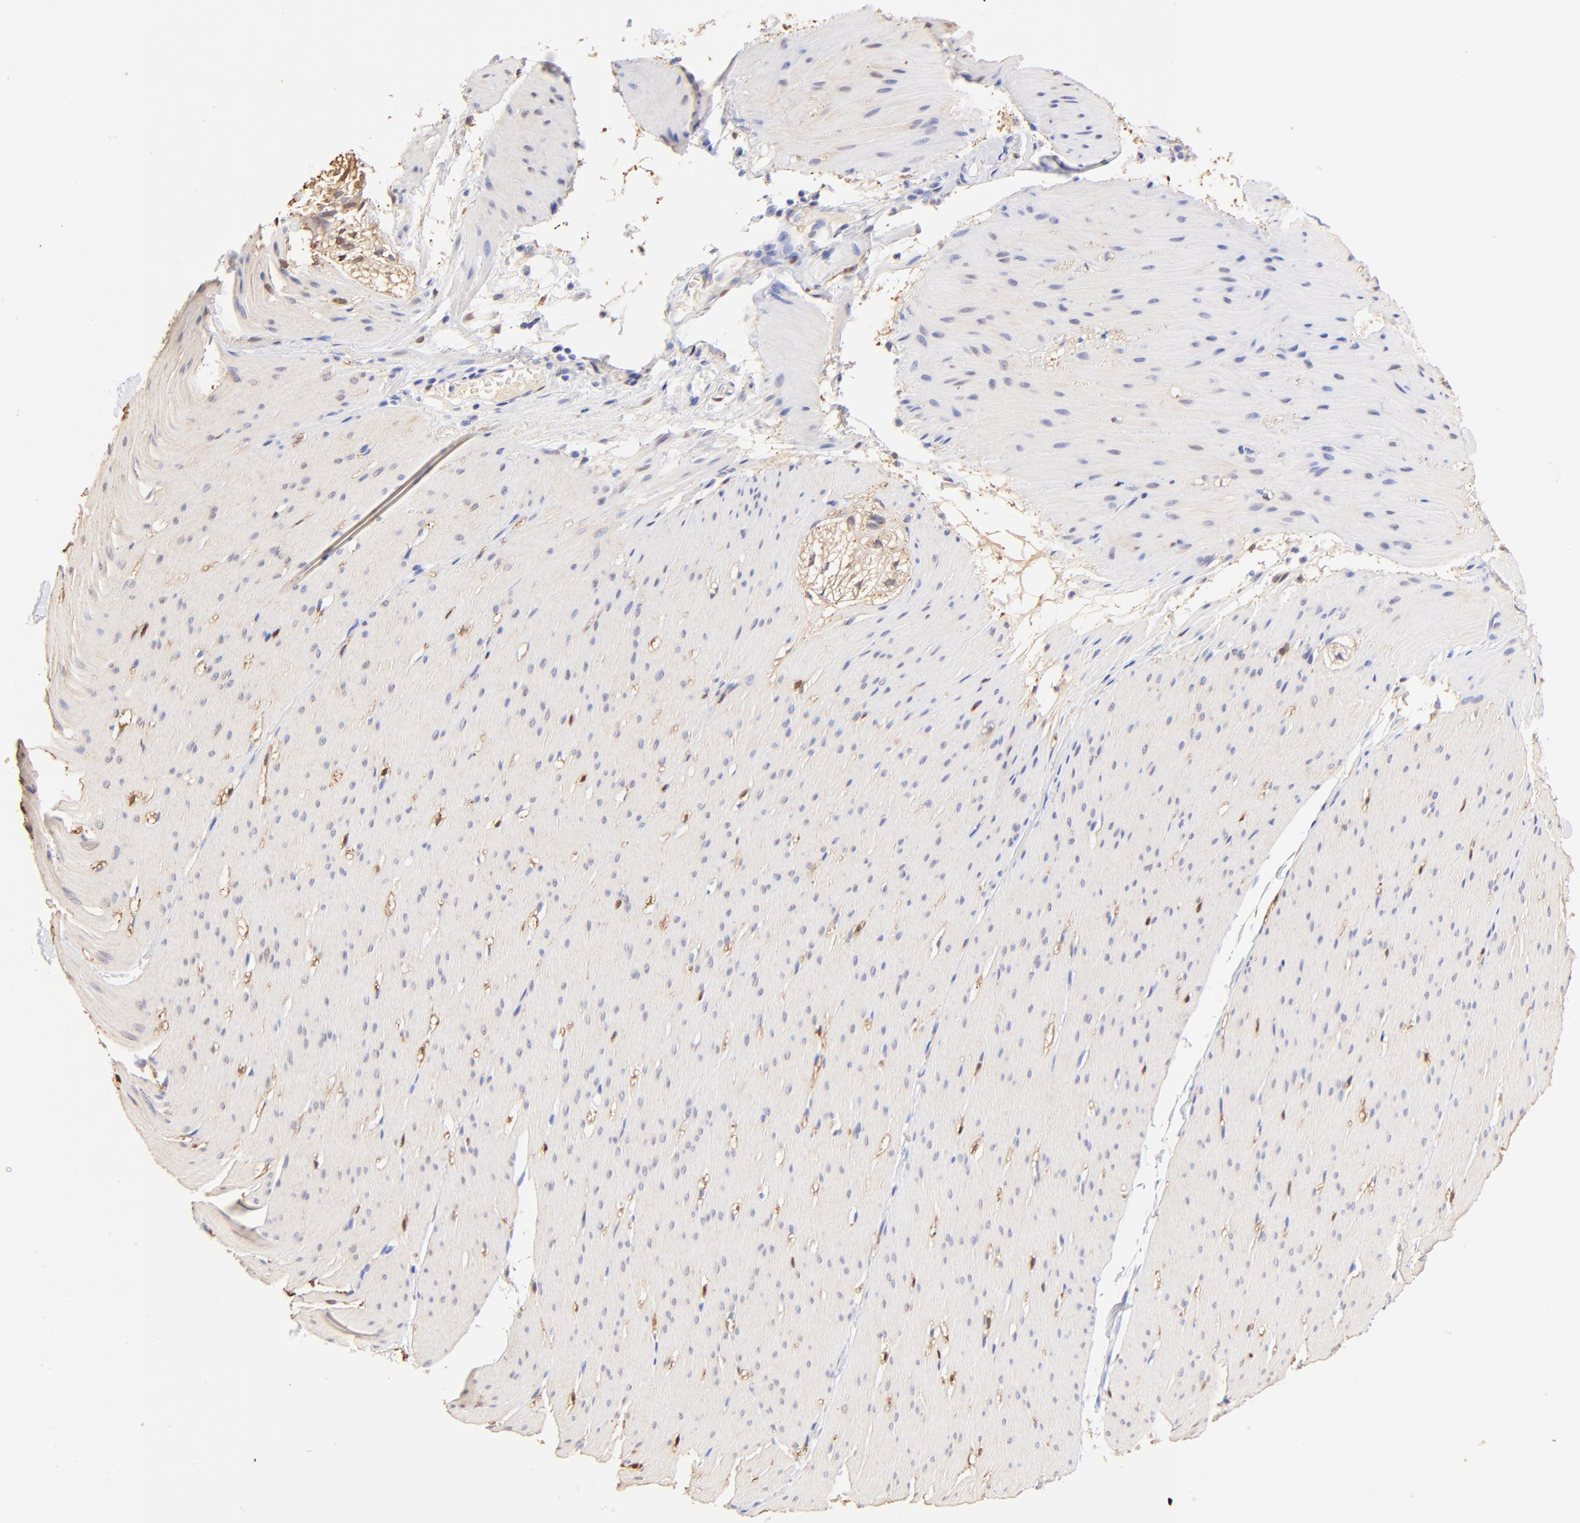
{"staining": {"intensity": "negative", "quantity": "none", "location": "none"}, "tissue": "smooth muscle", "cell_type": "Smooth muscle cells", "image_type": "normal", "snomed": [{"axis": "morphology", "description": "Normal tissue, NOS"}, {"axis": "topography", "description": "Smooth muscle"}, {"axis": "topography", "description": "Colon"}], "caption": "The photomicrograph reveals no staining of smooth muscle cells in benign smooth muscle.", "gene": "ALDH1A1", "patient": {"sex": "male", "age": 67}}